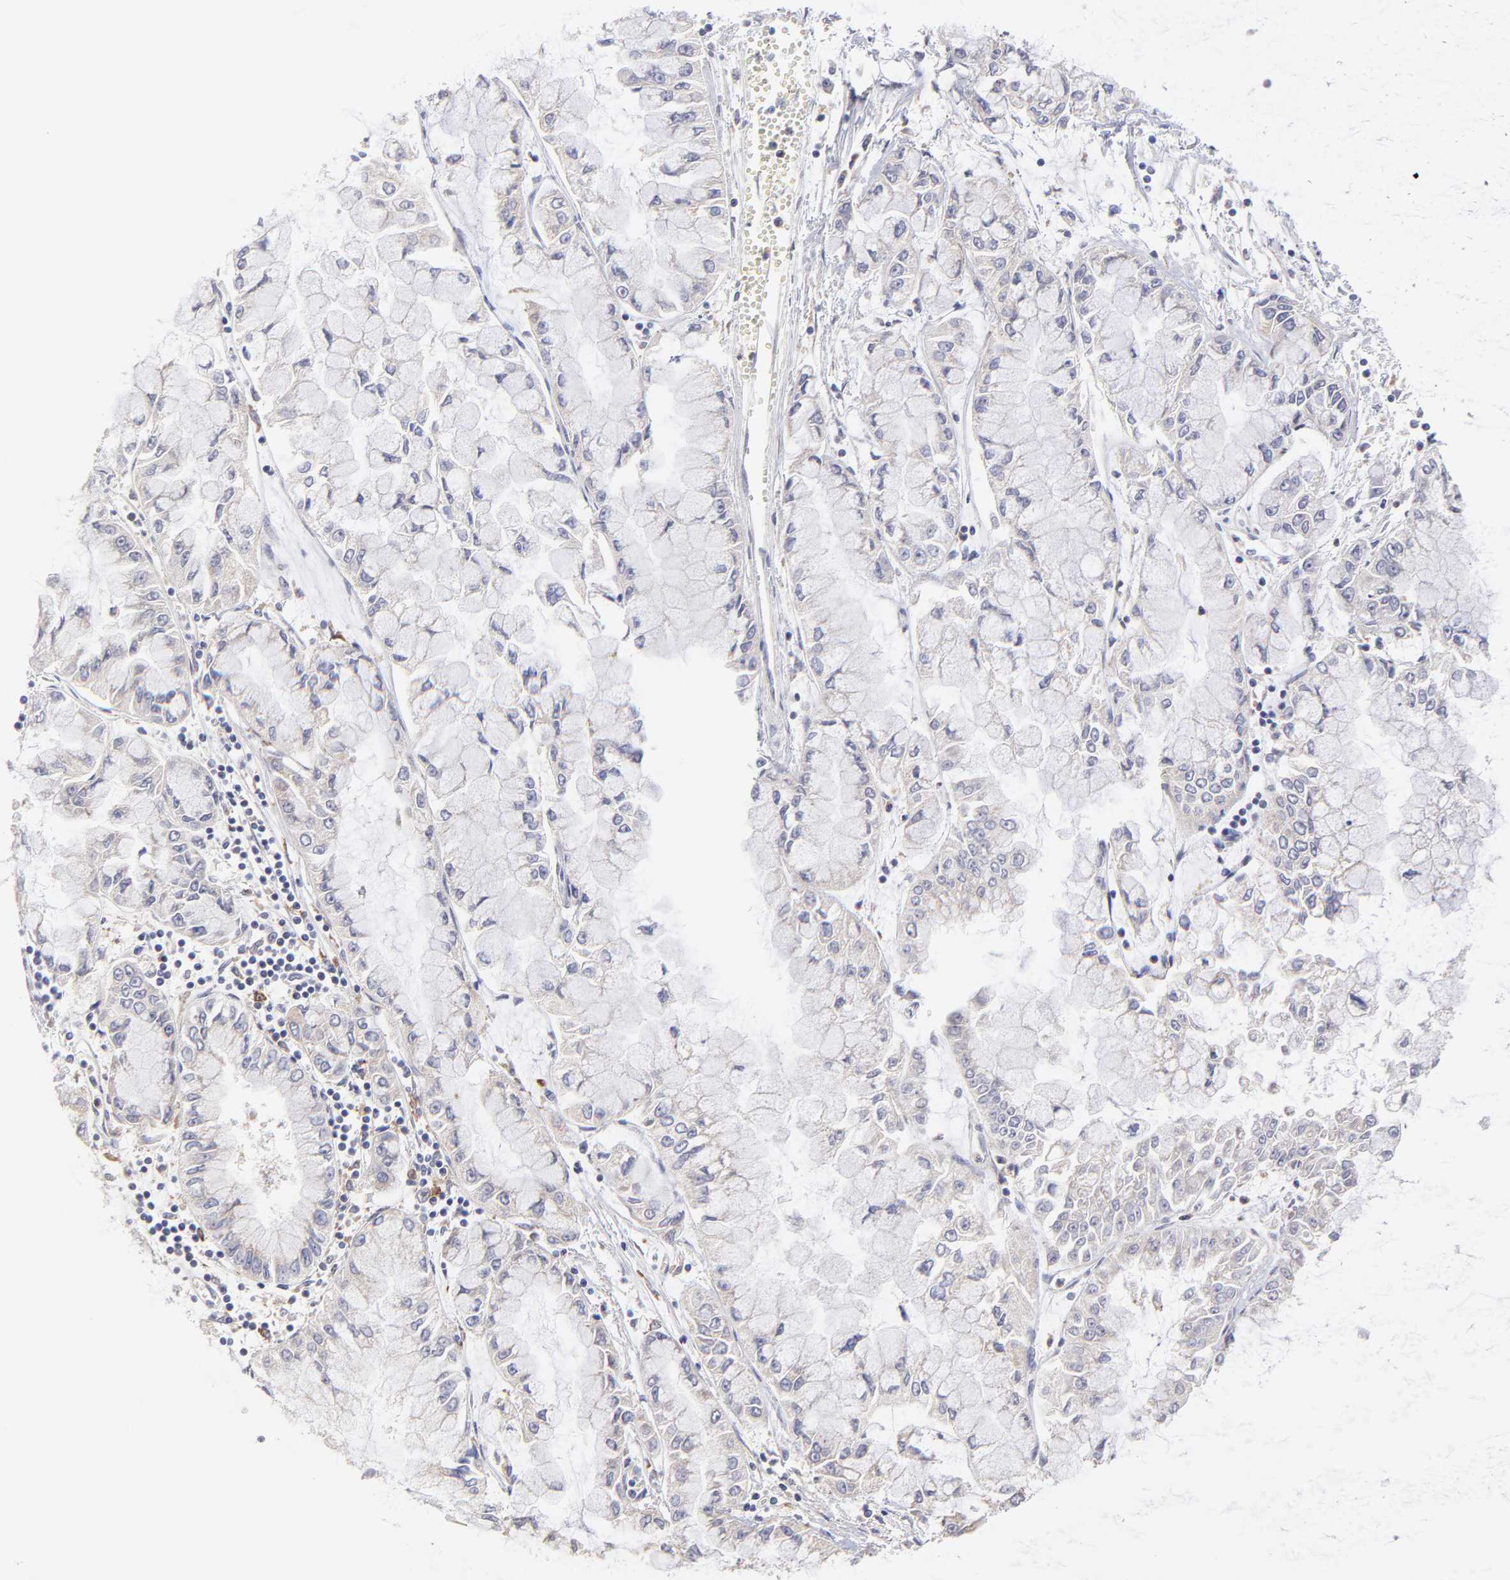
{"staining": {"intensity": "negative", "quantity": "none", "location": "none"}, "tissue": "liver cancer", "cell_type": "Tumor cells", "image_type": "cancer", "snomed": [{"axis": "morphology", "description": "Cholangiocarcinoma"}, {"axis": "topography", "description": "Liver"}], "caption": "DAB immunohistochemical staining of cholangiocarcinoma (liver) exhibits no significant expression in tumor cells.", "gene": "GCSAM", "patient": {"sex": "female", "age": 79}}